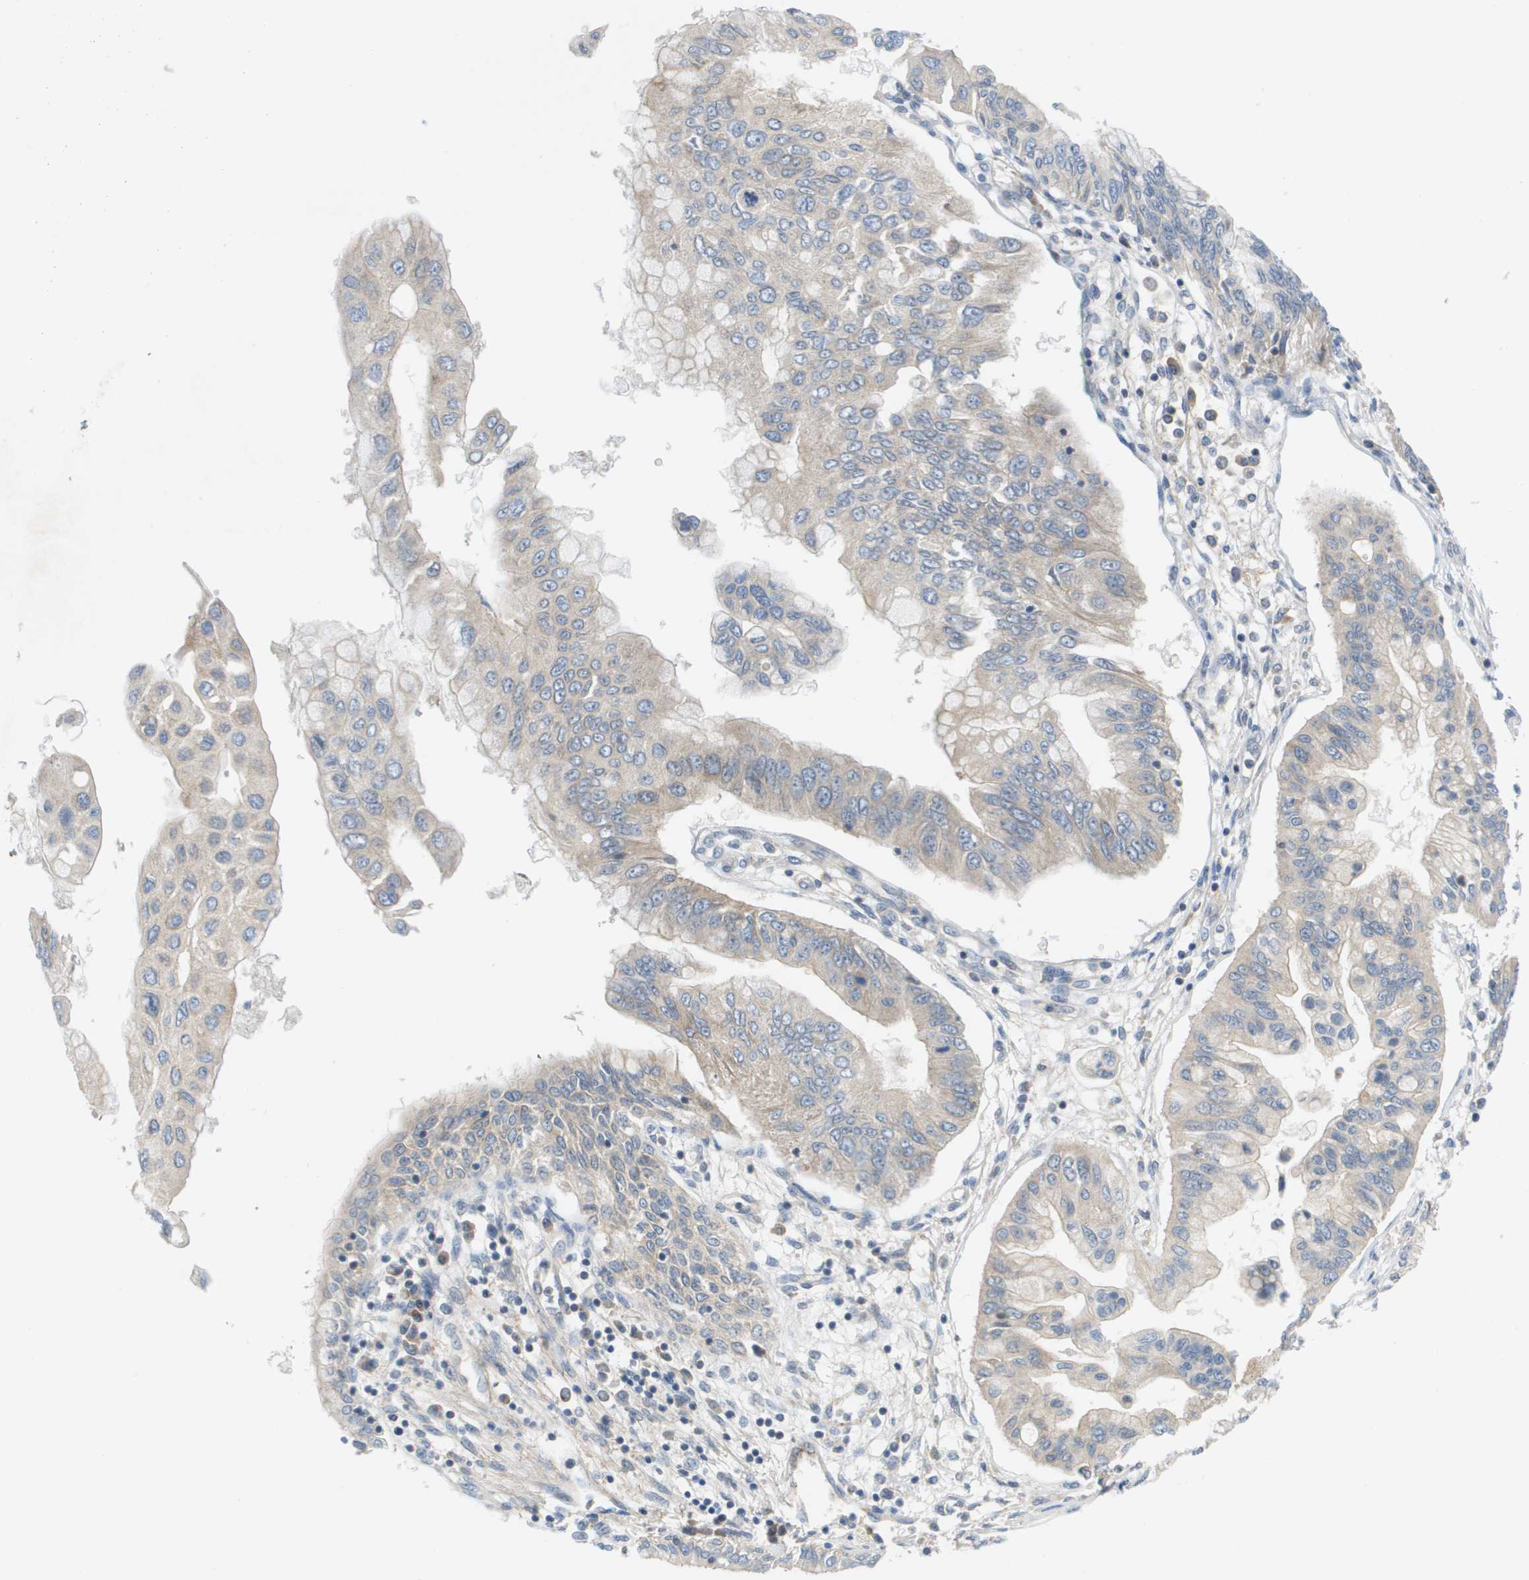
{"staining": {"intensity": "negative", "quantity": "none", "location": "none"}, "tissue": "pancreatic cancer", "cell_type": "Tumor cells", "image_type": "cancer", "snomed": [{"axis": "morphology", "description": "Adenocarcinoma, NOS"}, {"axis": "topography", "description": "Pancreas"}], "caption": "This image is of pancreatic cancer (adenocarcinoma) stained with IHC to label a protein in brown with the nuclei are counter-stained blue. There is no positivity in tumor cells.", "gene": "SLC25A20", "patient": {"sex": "female", "age": 77}}